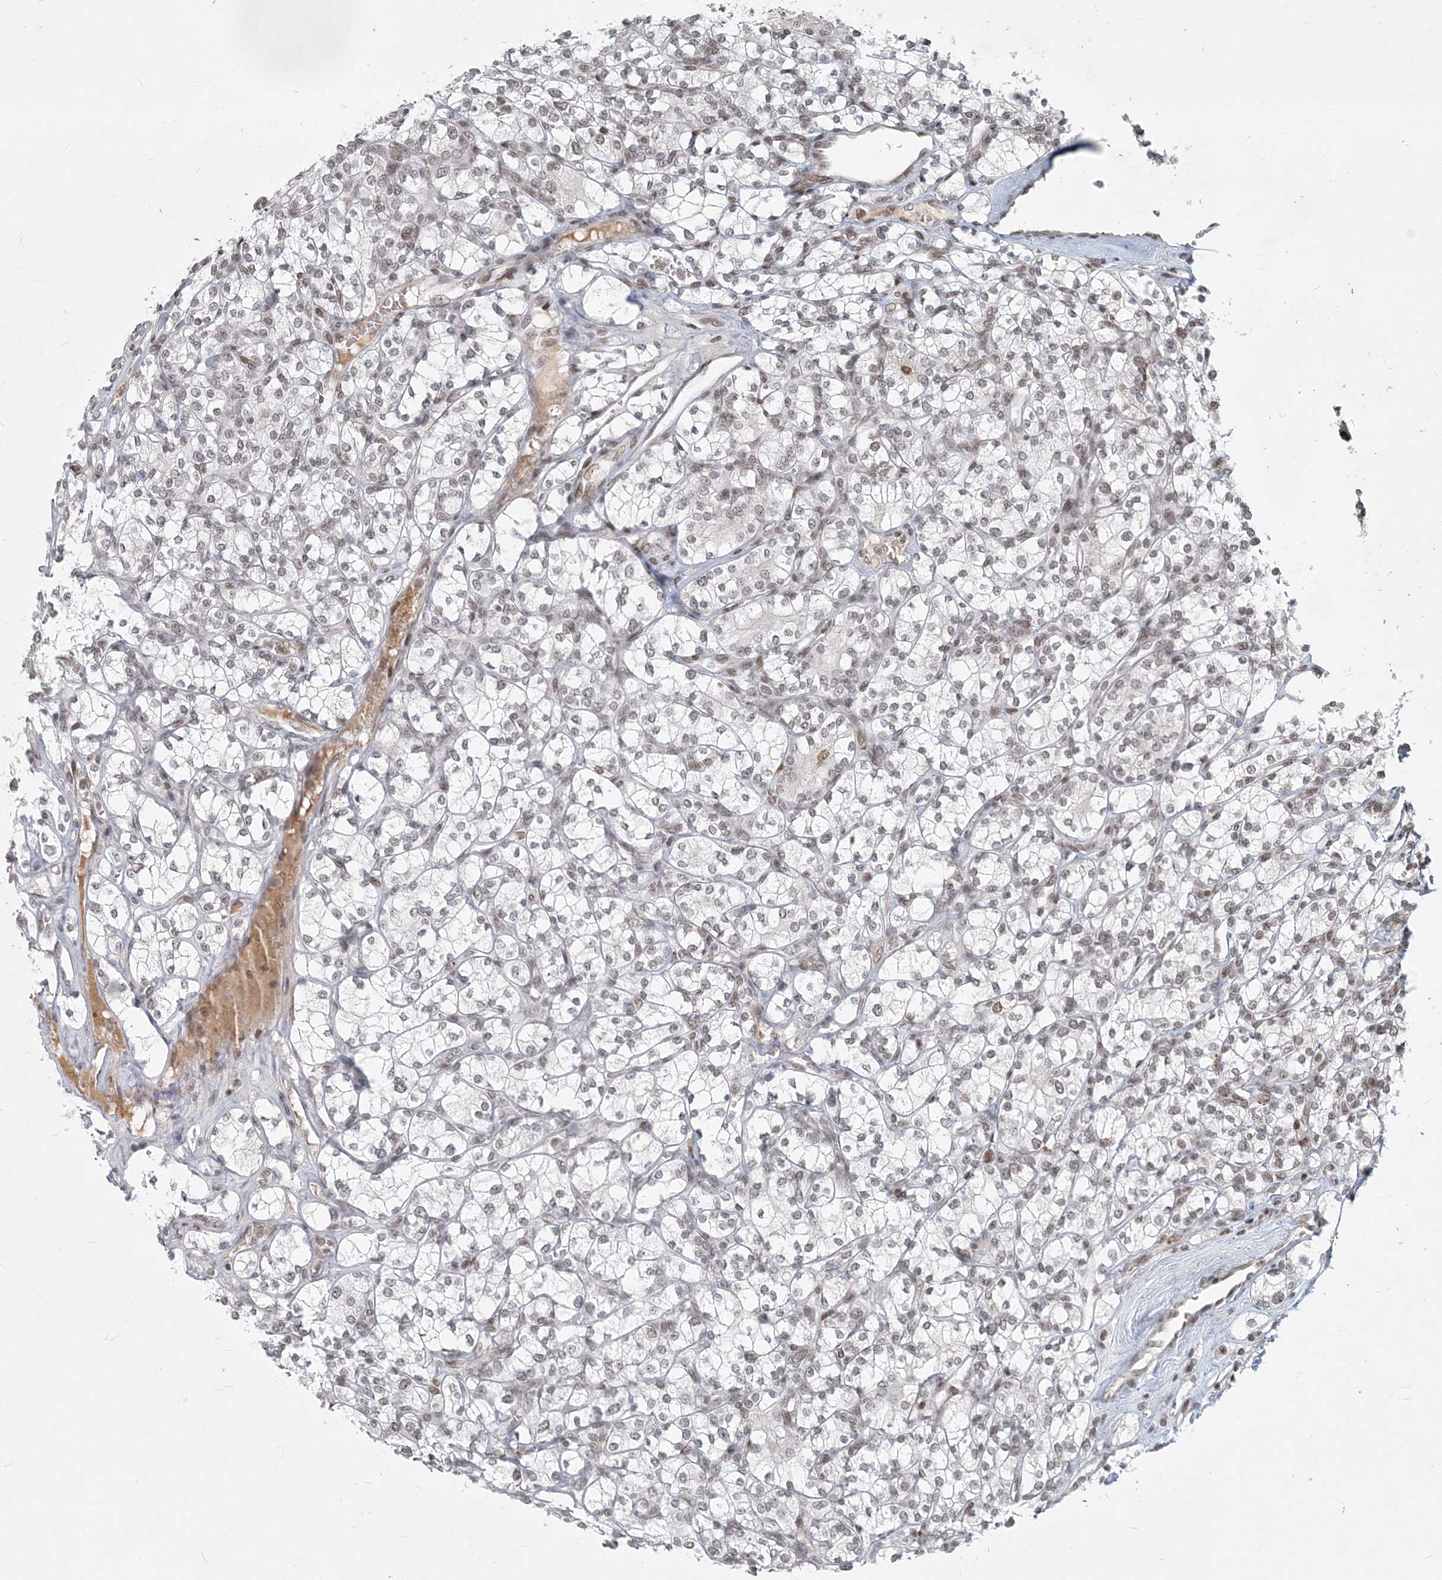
{"staining": {"intensity": "moderate", "quantity": "25%-75%", "location": "nuclear"}, "tissue": "renal cancer", "cell_type": "Tumor cells", "image_type": "cancer", "snomed": [{"axis": "morphology", "description": "Adenocarcinoma, NOS"}, {"axis": "topography", "description": "Kidney"}], "caption": "About 25%-75% of tumor cells in adenocarcinoma (renal) demonstrate moderate nuclear protein staining as visualized by brown immunohistochemical staining.", "gene": "BAZ1B", "patient": {"sex": "male", "age": 77}}